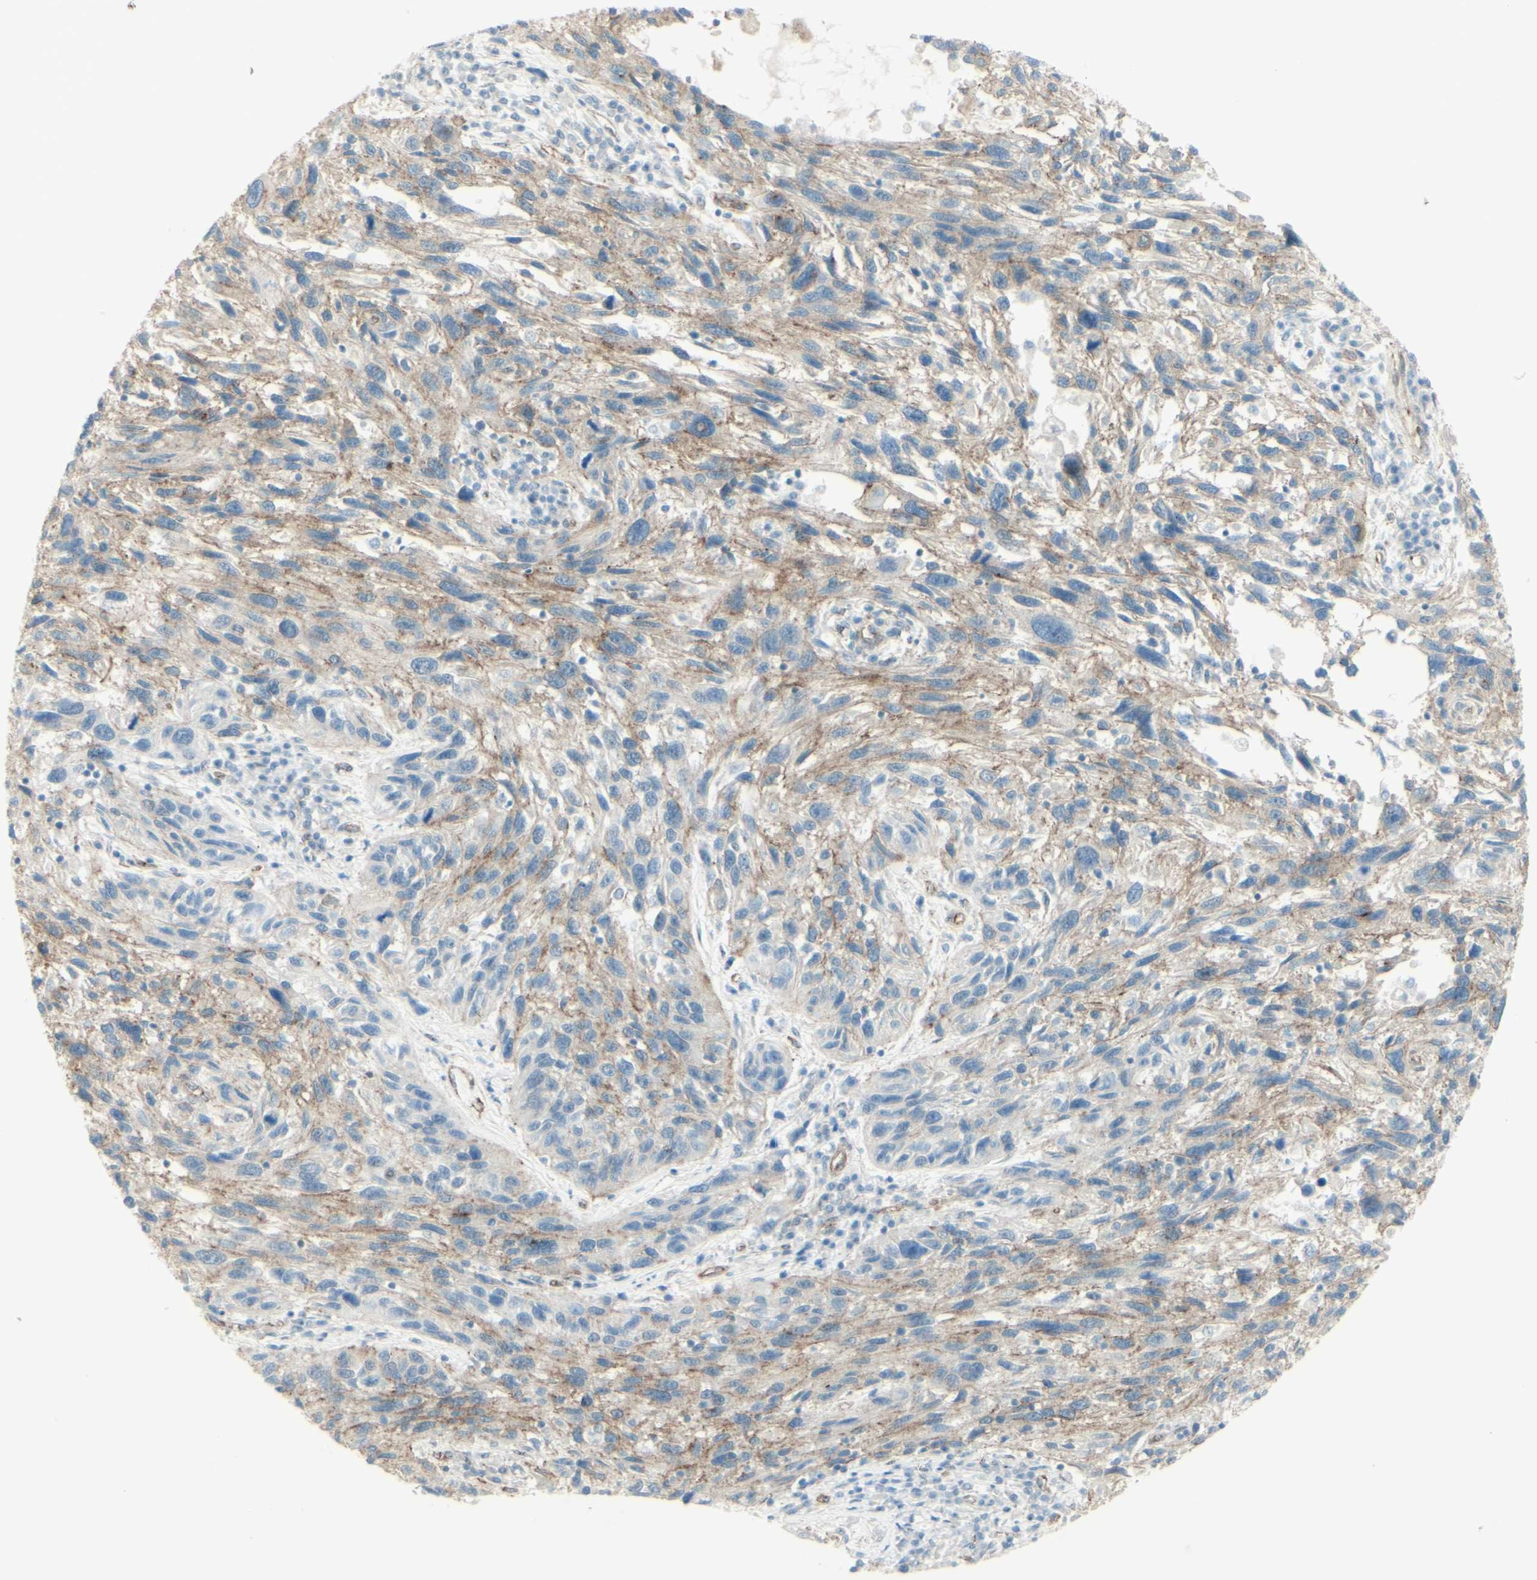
{"staining": {"intensity": "weak", "quantity": "25%-75%", "location": "cytoplasmic/membranous"}, "tissue": "melanoma", "cell_type": "Tumor cells", "image_type": "cancer", "snomed": [{"axis": "morphology", "description": "Malignant melanoma, NOS"}, {"axis": "topography", "description": "Skin"}], "caption": "Malignant melanoma stained with immunohistochemistry (IHC) shows weak cytoplasmic/membranous positivity in approximately 25%-75% of tumor cells.", "gene": "MYO6", "patient": {"sex": "male", "age": 53}}